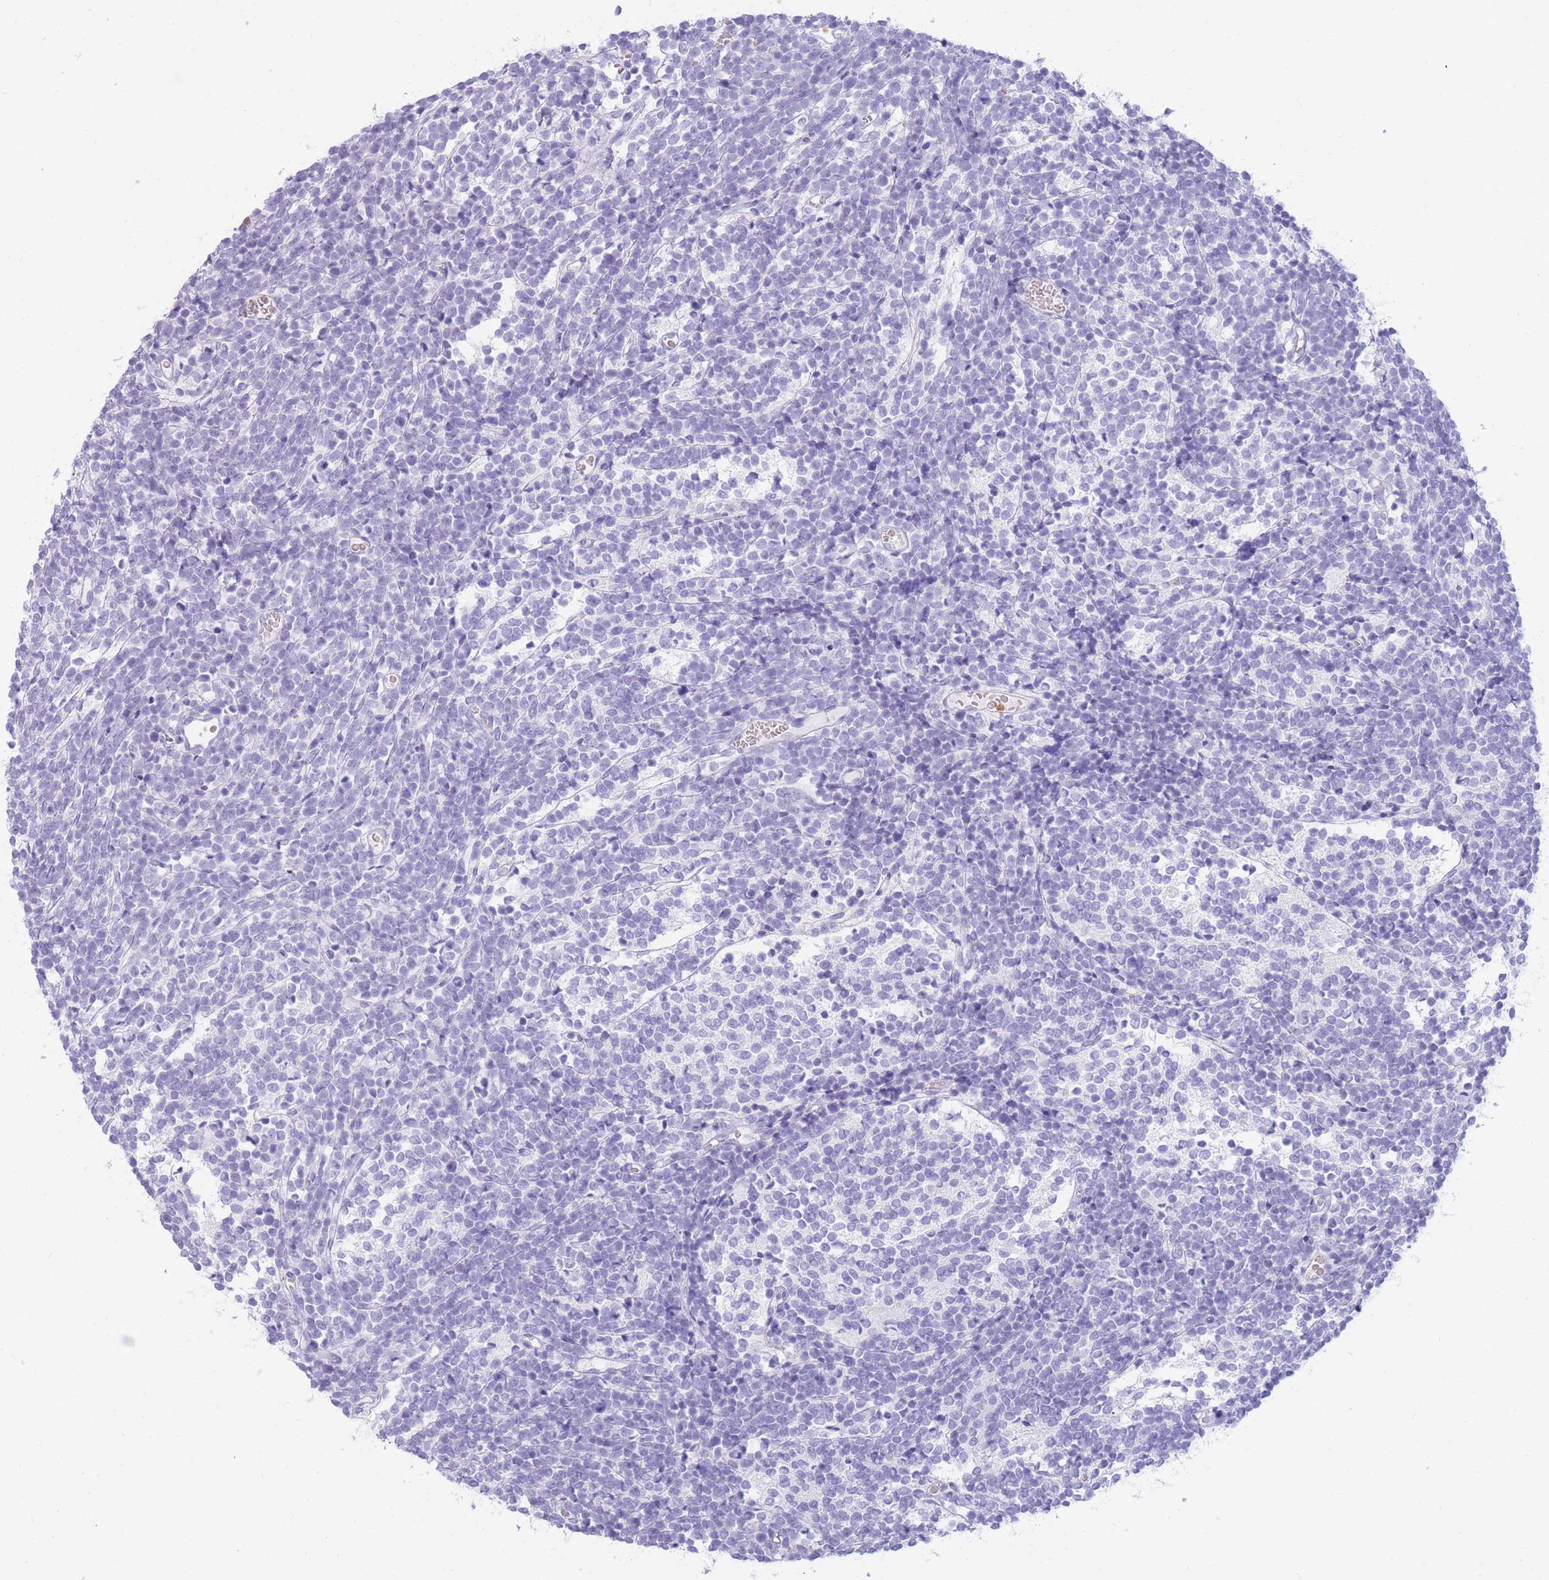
{"staining": {"intensity": "negative", "quantity": "none", "location": "none"}, "tissue": "glioma", "cell_type": "Tumor cells", "image_type": "cancer", "snomed": [{"axis": "morphology", "description": "Glioma, malignant, Low grade"}, {"axis": "topography", "description": "Brain"}], "caption": "Tumor cells show no significant protein staining in malignant low-grade glioma.", "gene": "TPSAB1", "patient": {"sex": "female", "age": 1}}